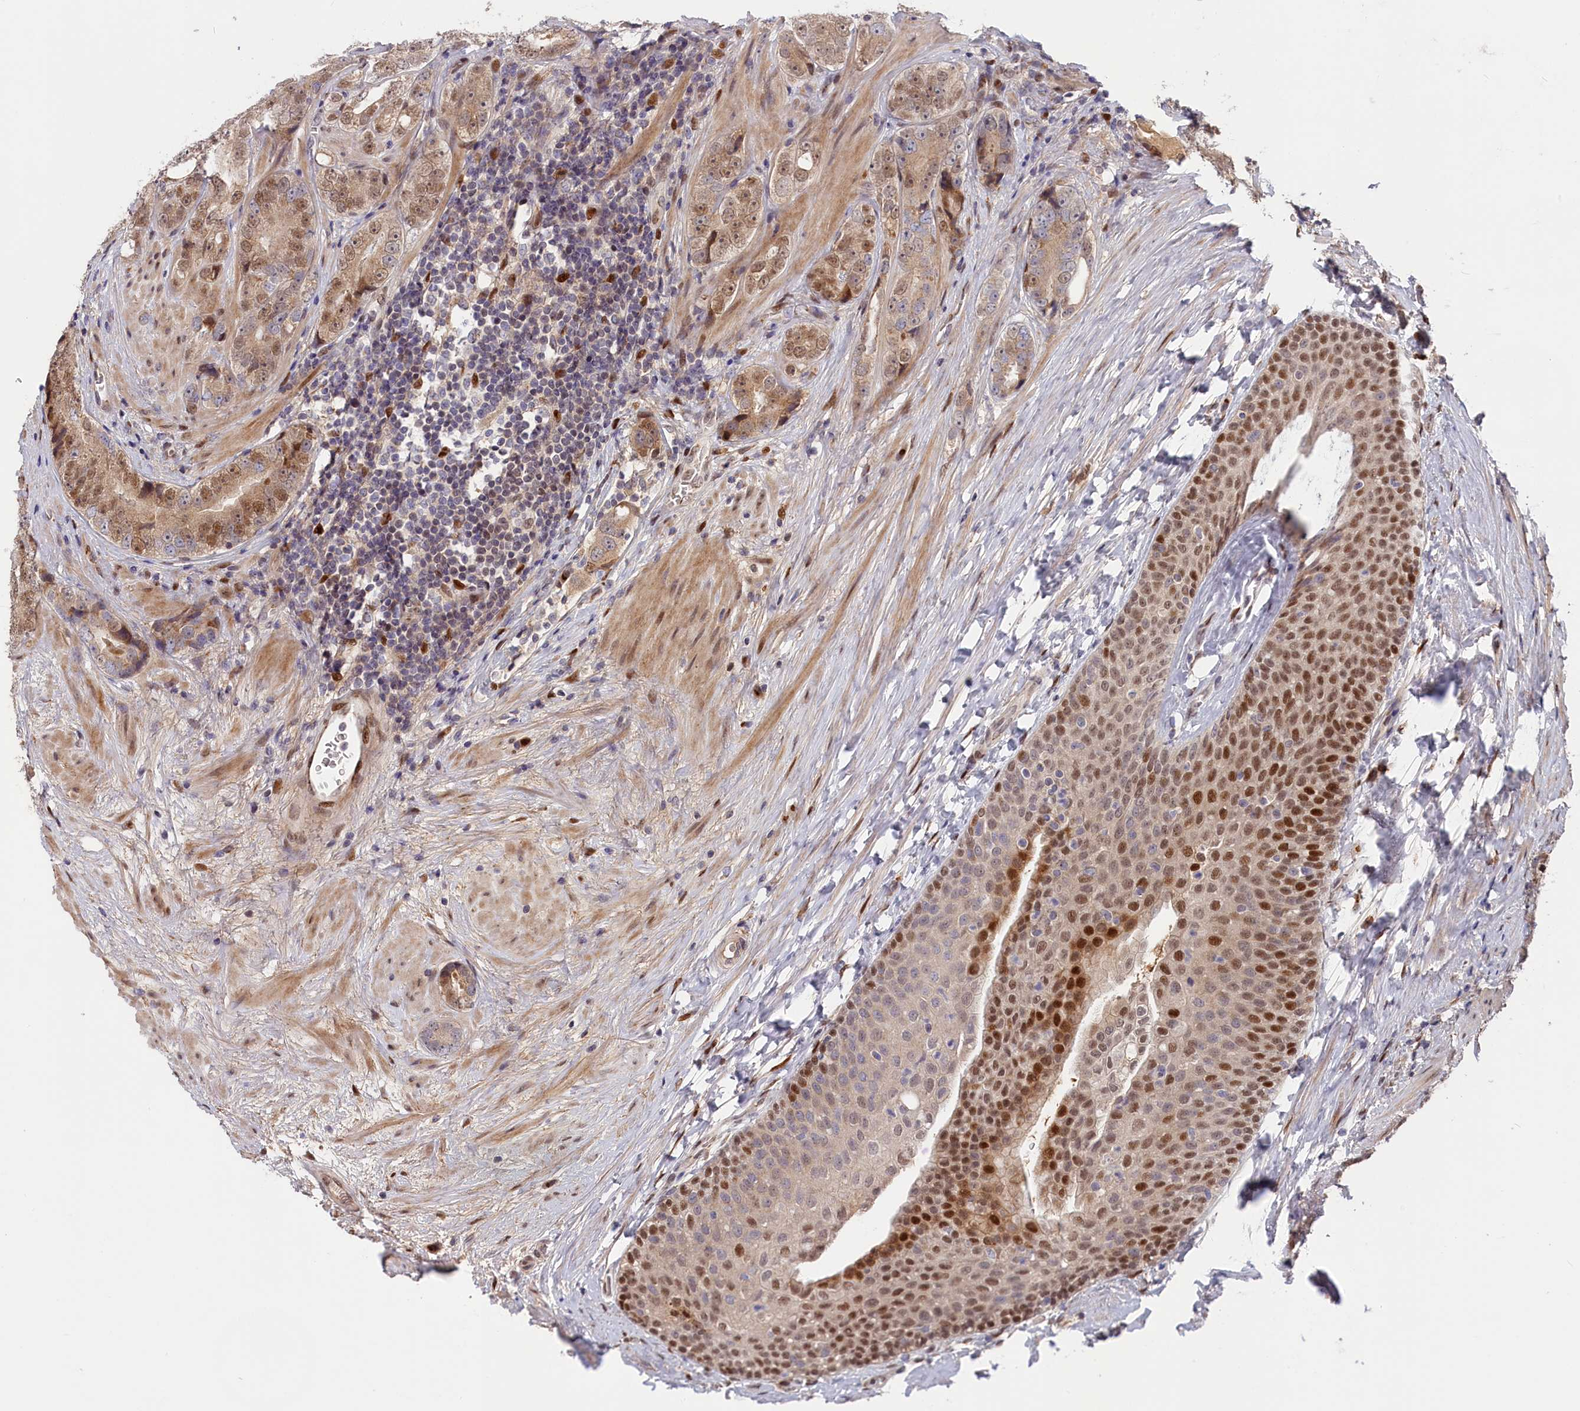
{"staining": {"intensity": "moderate", "quantity": ">75%", "location": "cytoplasmic/membranous,nuclear"}, "tissue": "prostate cancer", "cell_type": "Tumor cells", "image_type": "cancer", "snomed": [{"axis": "morphology", "description": "Adenocarcinoma, High grade"}, {"axis": "topography", "description": "Prostate"}], "caption": "Human prostate cancer (high-grade adenocarcinoma) stained with a protein marker reveals moderate staining in tumor cells.", "gene": "CHST12", "patient": {"sex": "male", "age": 56}}